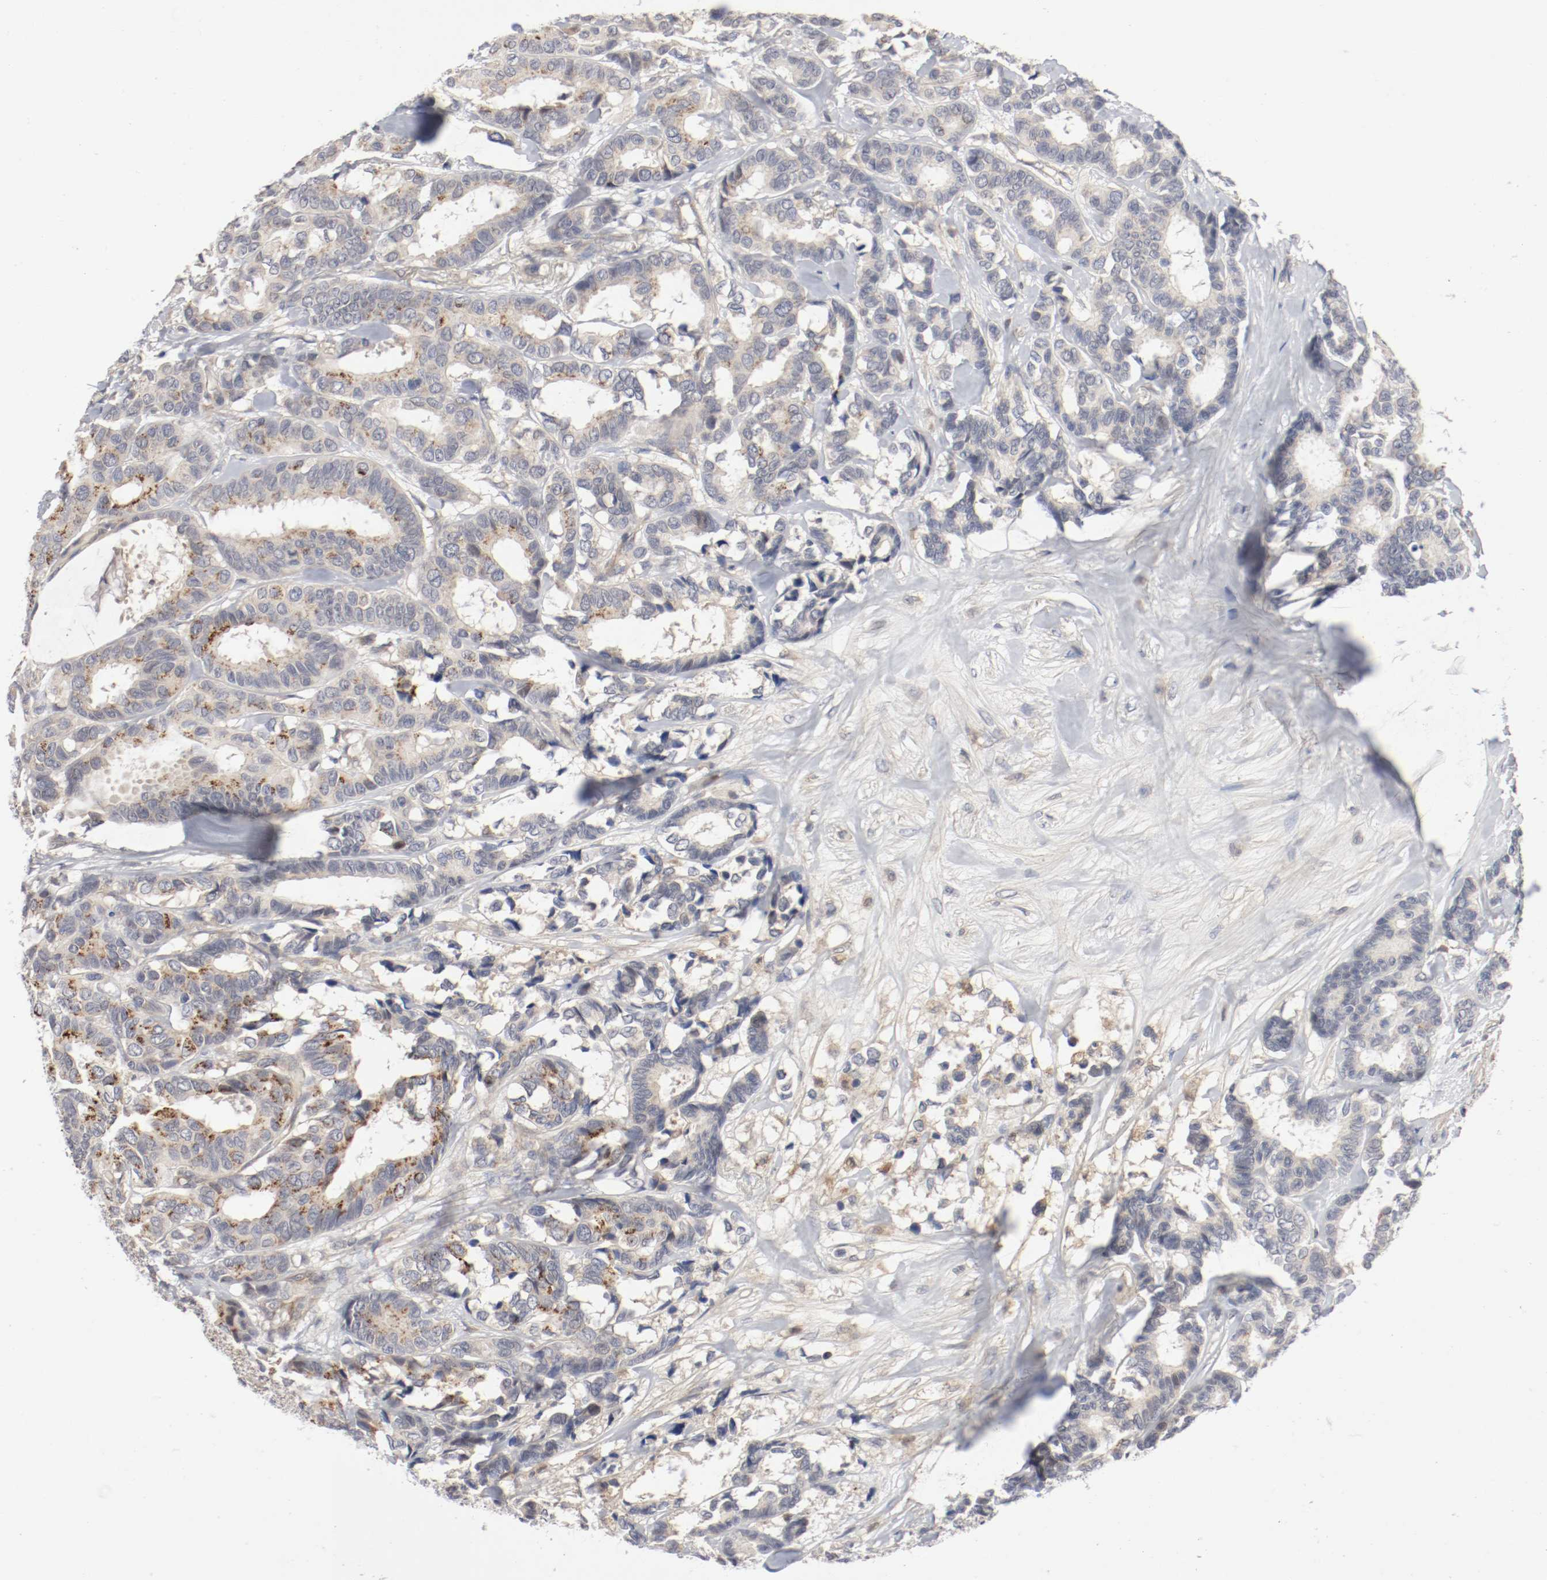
{"staining": {"intensity": "weak", "quantity": "25%-75%", "location": "cytoplasmic/membranous"}, "tissue": "breast cancer", "cell_type": "Tumor cells", "image_type": "cancer", "snomed": [{"axis": "morphology", "description": "Duct carcinoma"}, {"axis": "topography", "description": "Breast"}], "caption": "Immunohistochemical staining of breast cancer (invasive ductal carcinoma) shows weak cytoplasmic/membranous protein staining in approximately 25%-75% of tumor cells. (IHC, brightfield microscopy, high magnification).", "gene": "REN", "patient": {"sex": "female", "age": 87}}